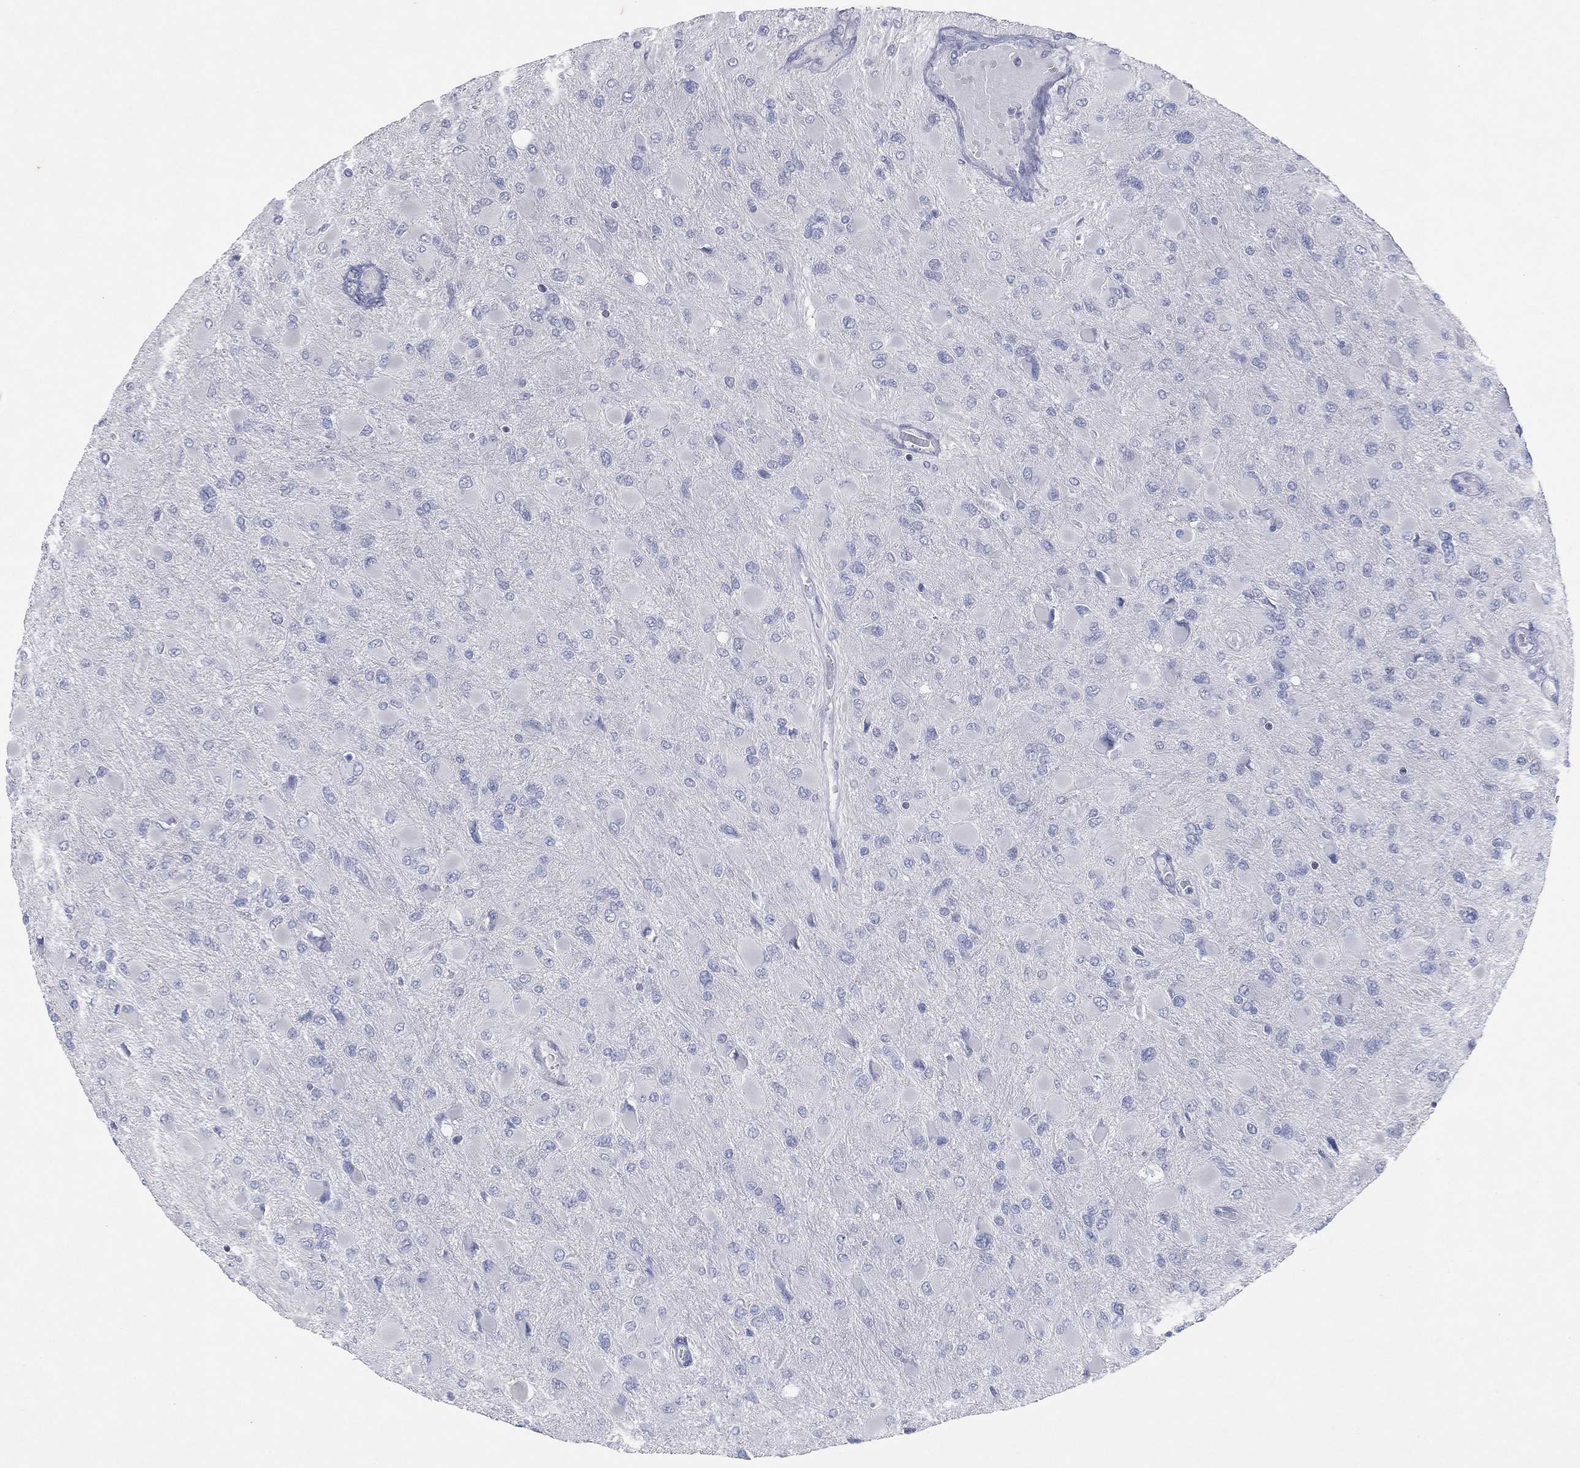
{"staining": {"intensity": "negative", "quantity": "none", "location": "none"}, "tissue": "glioma", "cell_type": "Tumor cells", "image_type": "cancer", "snomed": [{"axis": "morphology", "description": "Glioma, malignant, High grade"}, {"axis": "topography", "description": "Cerebral cortex"}], "caption": "This is a photomicrograph of immunohistochemistry (IHC) staining of glioma, which shows no expression in tumor cells.", "gene": "CPT1B", "patient": {"sex": "female", "age": 36}}